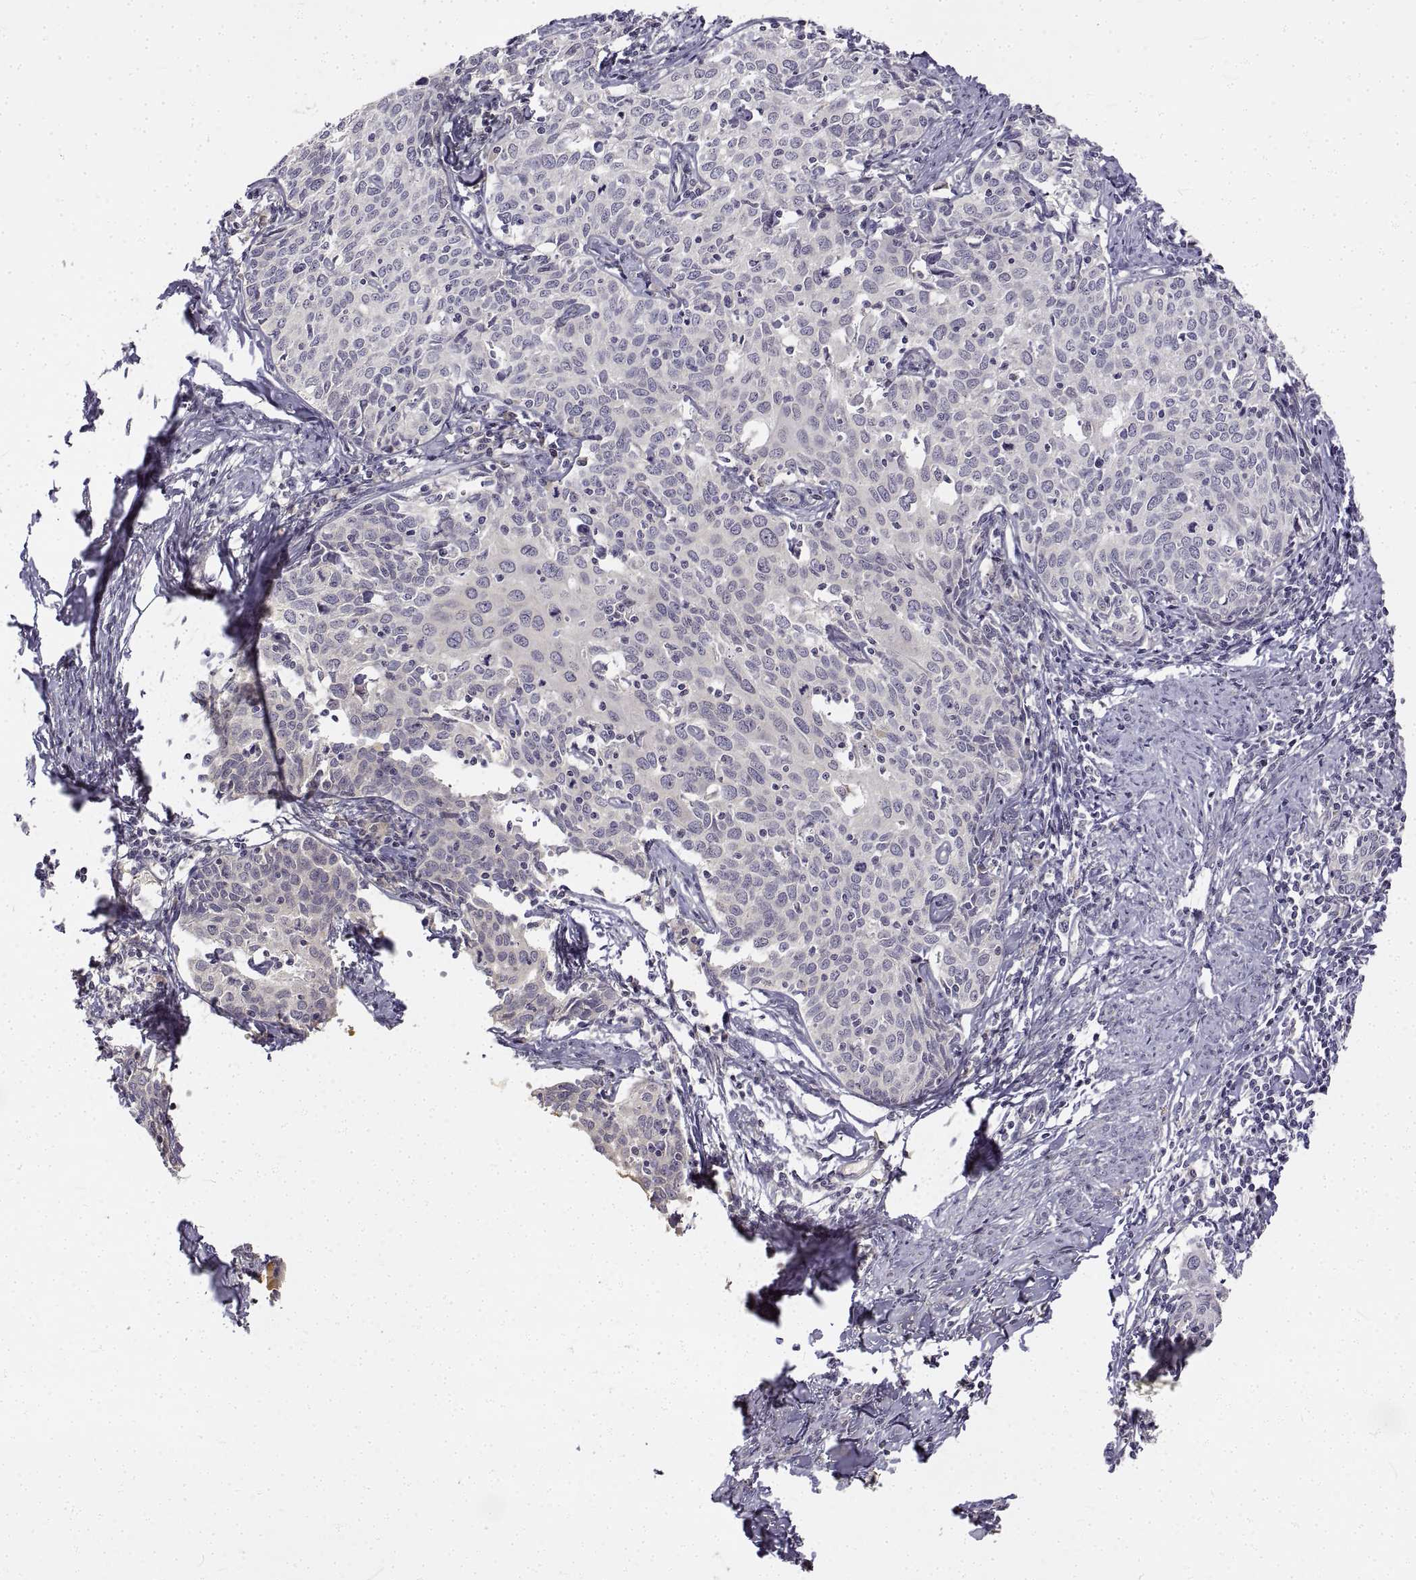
{"staining": {"intensity": "negative", "quantity": "none", "location": "none"}, "tissue": "cervical cancer", "cell_type": "Tumor cells", "image_type": "cancer", "snomed": [{"axis": "morphology", "description": "Squamous cell carcinoma, NOS"}, {"axis": "topography", "description": "Cervix"}], "caption": "The micrograph displays no staining of tumor cells in cervical cancer.", "gene": "ANO2", "patient": {"sex": "female", "age": 62}}